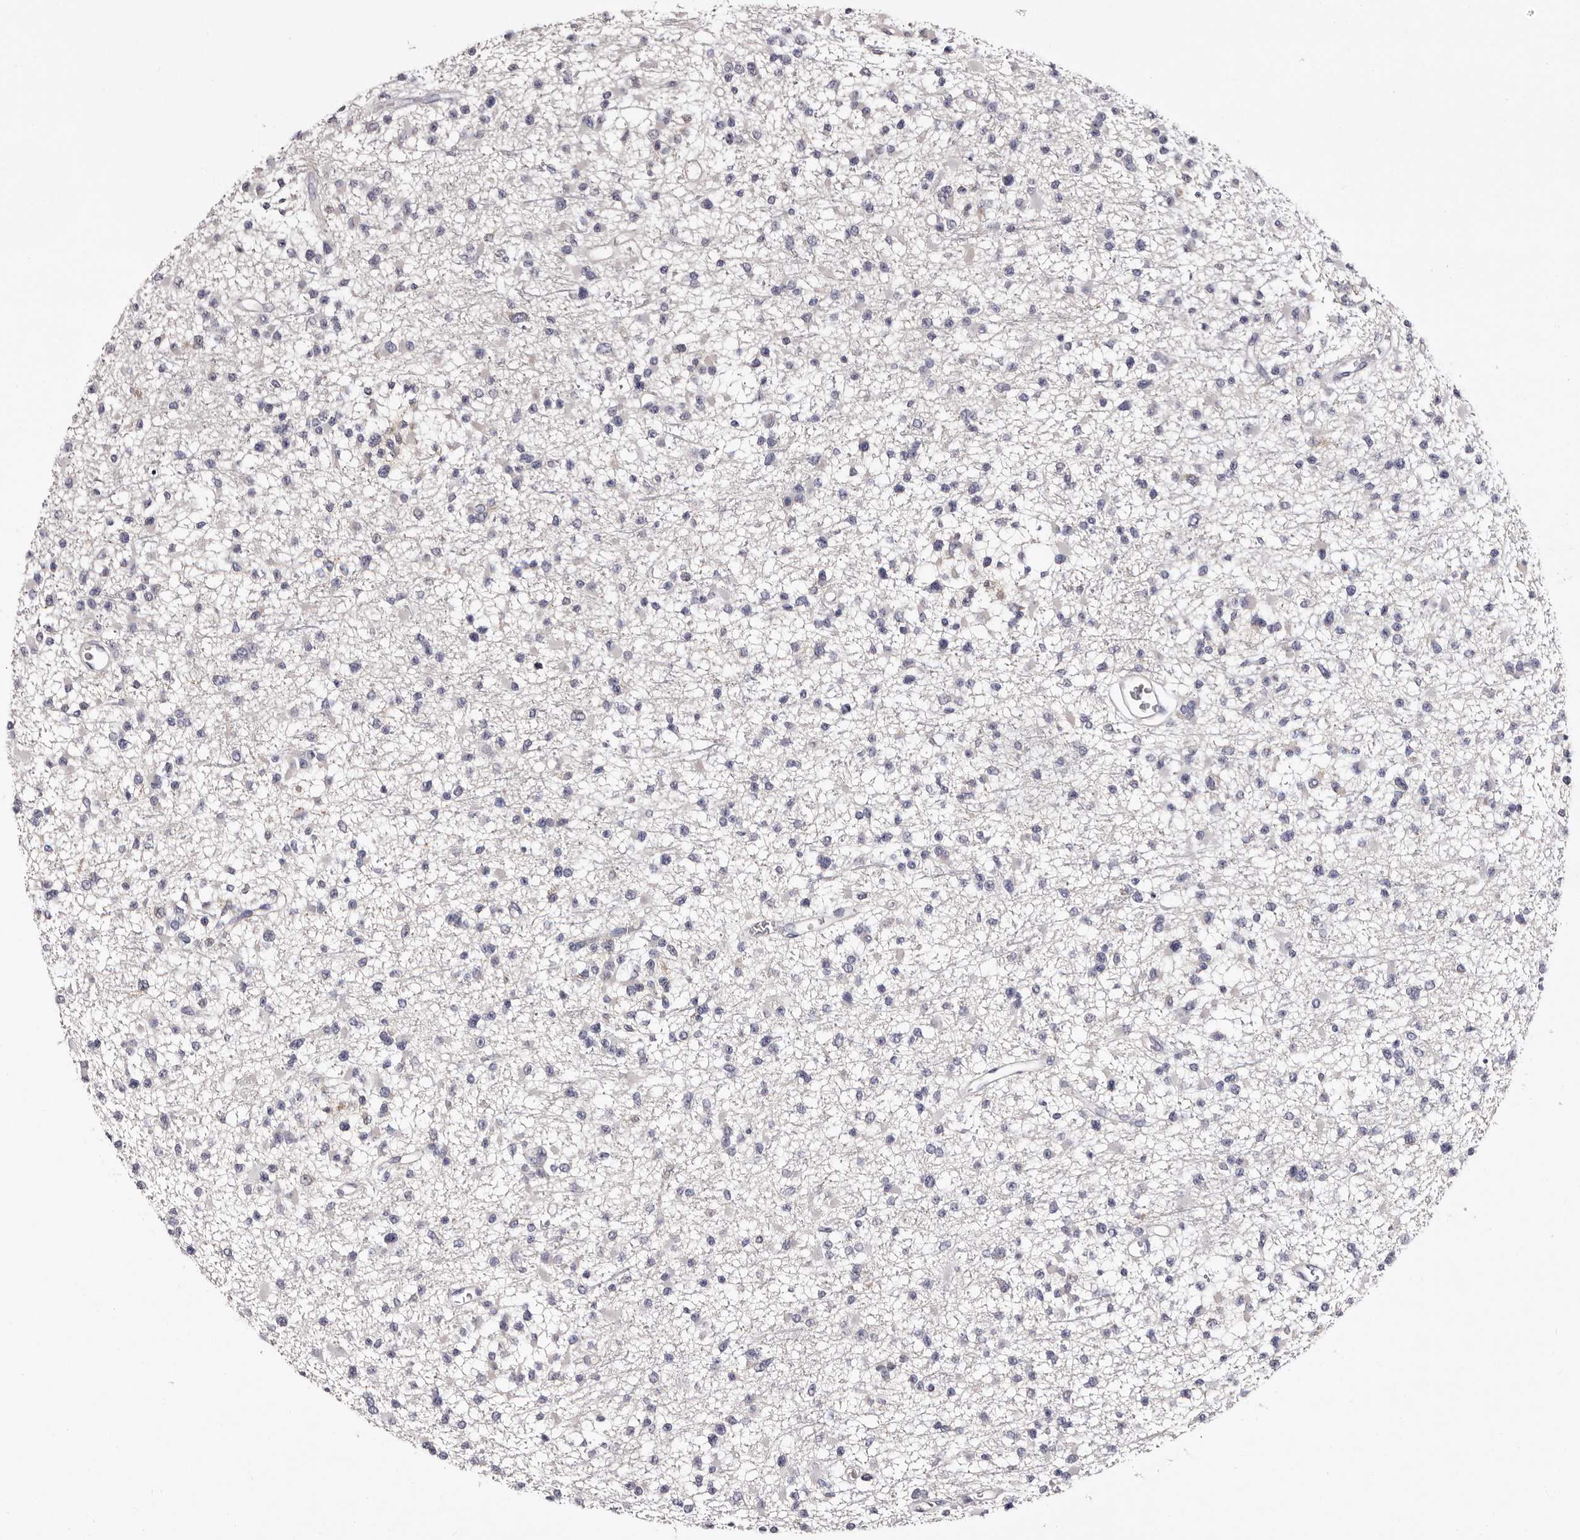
{"staining": {"intensity": "negative", "quantity": "none", "location": "none"}, "tissue": "glioma", "cell_type": "Tumor cells", "image_type": "cancer", "snomed": [{"axis": "morphology", "description": "Glioma, malignant, Low grade"}, {"axis": "topography", "description": "Brain"}], "caption": "High magnification brightfield microscopy of malignant low-grade glioma stained with DAB (3,3'-diaminobenzidine) (brown) and counterstained with hematoxylin (blue): tumor cells show no significant positivity. (DAB (3,3'-diaminobenzidine) immunohistochemistry, high magnification).", "gene": "LANCL2", "patient": {"sex": "female", "age": 22}}